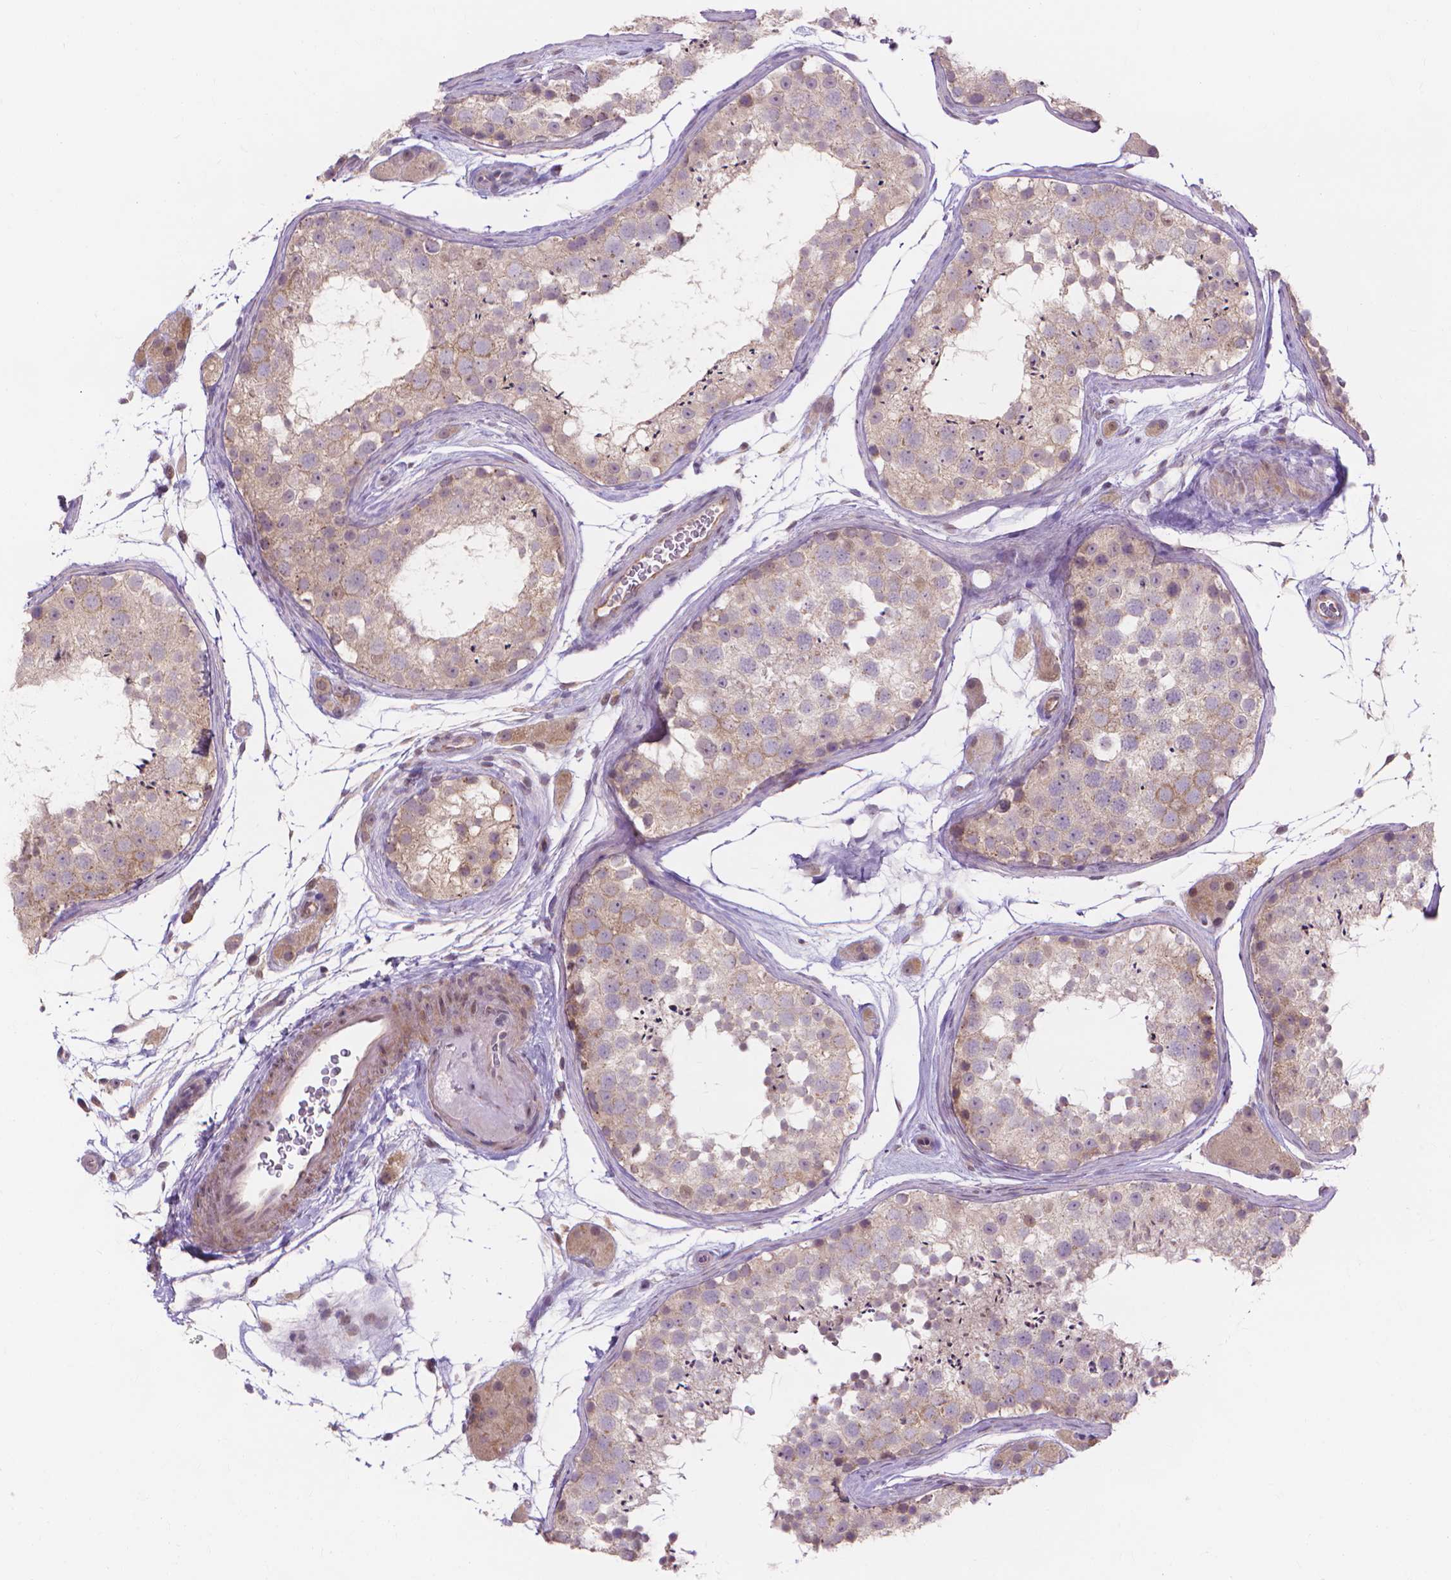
{"staining": {"intensity": "weak", "quantity": "25%-75%", "location": "cytoplasmic/membranous"}, "tissue": "testis", "cell_type": "Cells in seminiferous ducts", "image_type": "normal", "snomed": [{"axis": "morphology", "description": "Normal tissue, NOS"}, {"axis": "topography", "description": "Testis"}], "caption": "Approximately 25%-75% of cells in seminiferous ducts in unremarkable testis reveal weak cytoplasmic/membranous protein positivity as visualized by brown immunohistochemical staining.", "gene": "PRDM13", "patient": {"sex": "male", "age": 41}}